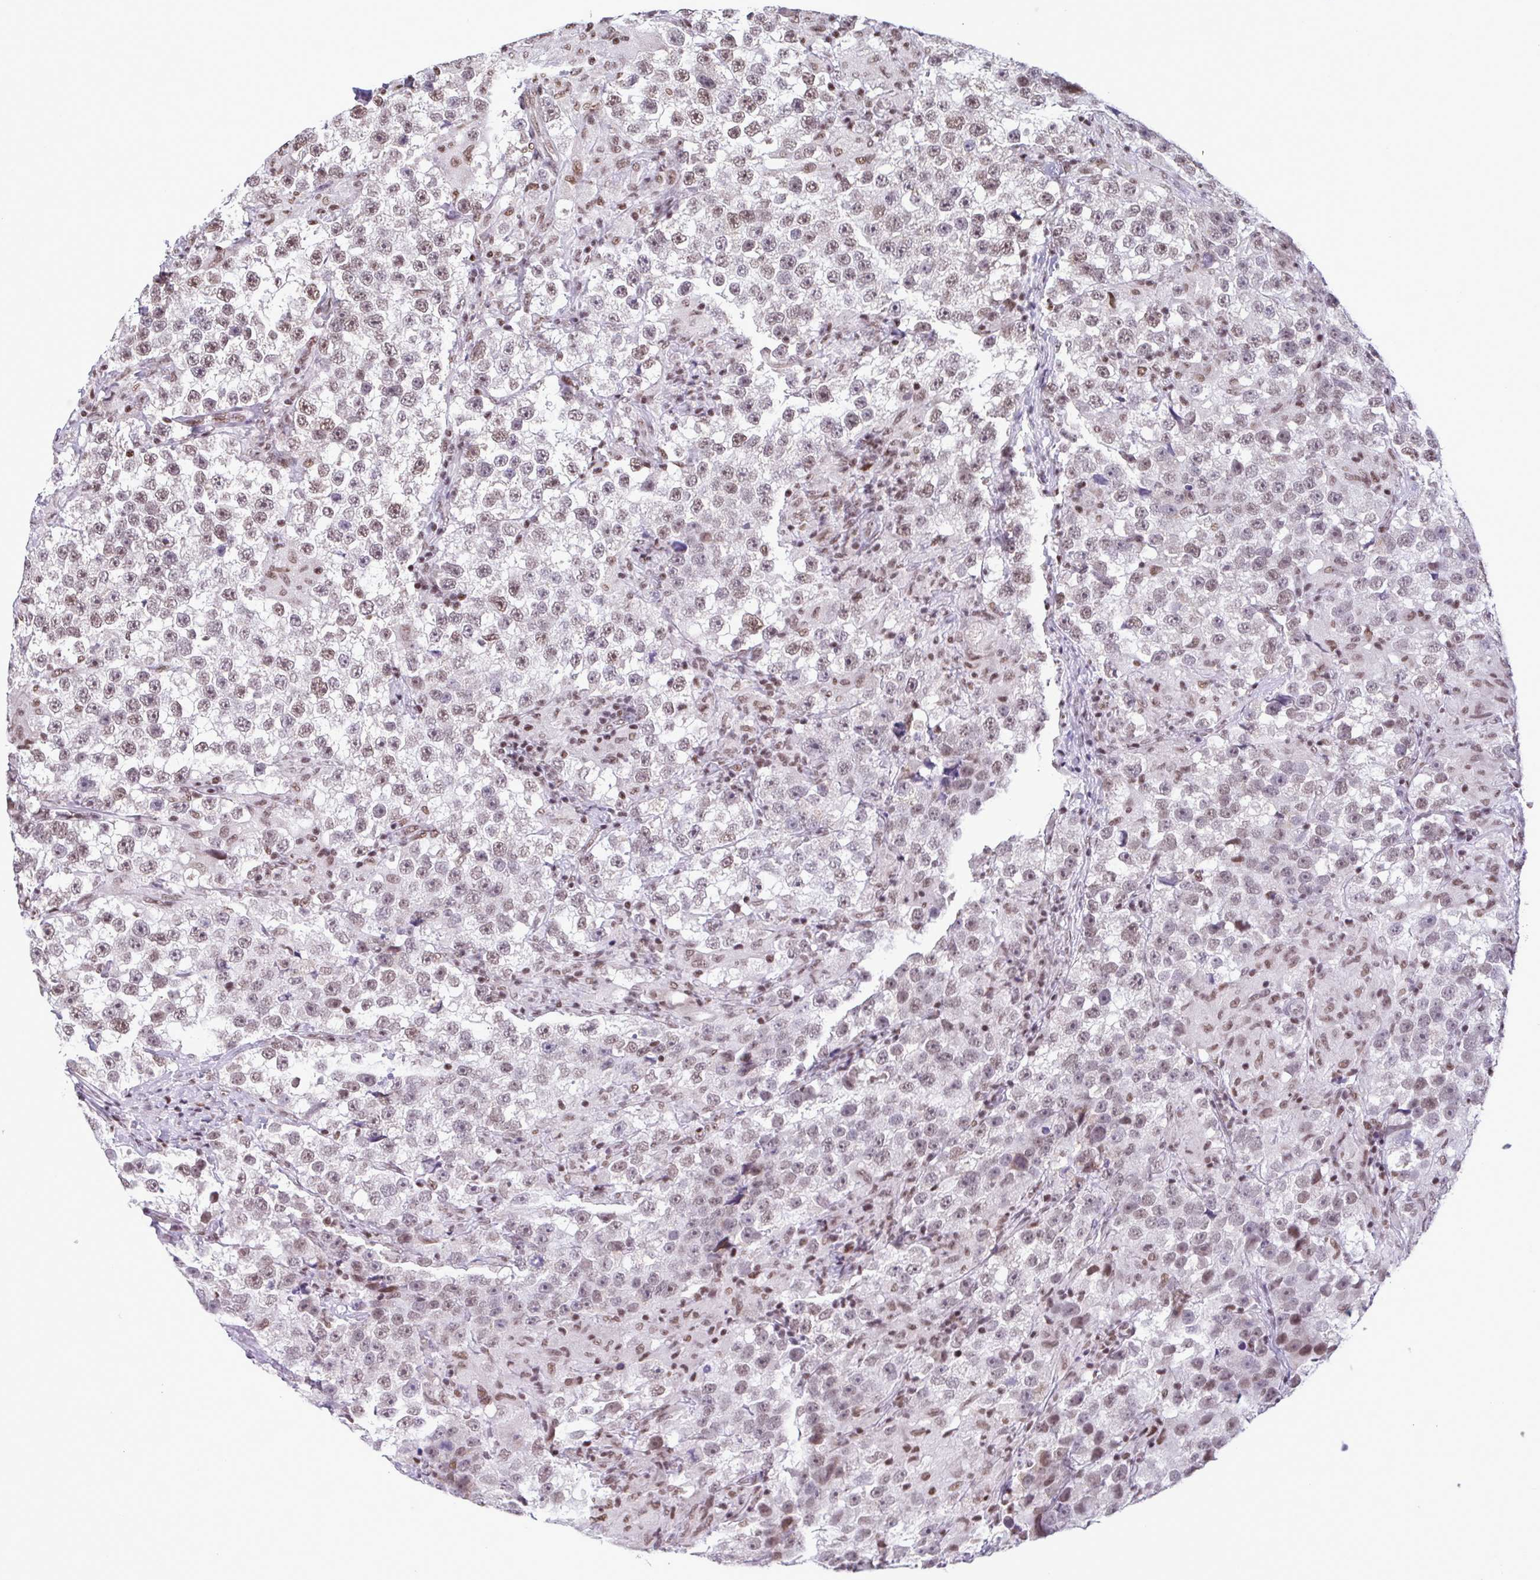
{"staining": {"intensity": "weak", "quantity": ">75%", "location": "nuclear"}, "tissue": "testis cancer", "cell_type": "Tumor cells", "image_type": "cancer", "snomed": [{"axis": "morphology", "description": "Seminoma, NOS"}, {"axis": "topography", "description": "Testis"}], "caption": "Brown immunohistochemical staining in human testis cancer (seminoma) displays weak nuclear staining in approximately >75% of tumor cells. The protein is shown in brown color, while the nuclei are stained blue.", "gene": "TIMM21", "patient": {"sex": "male", "age": 46}}